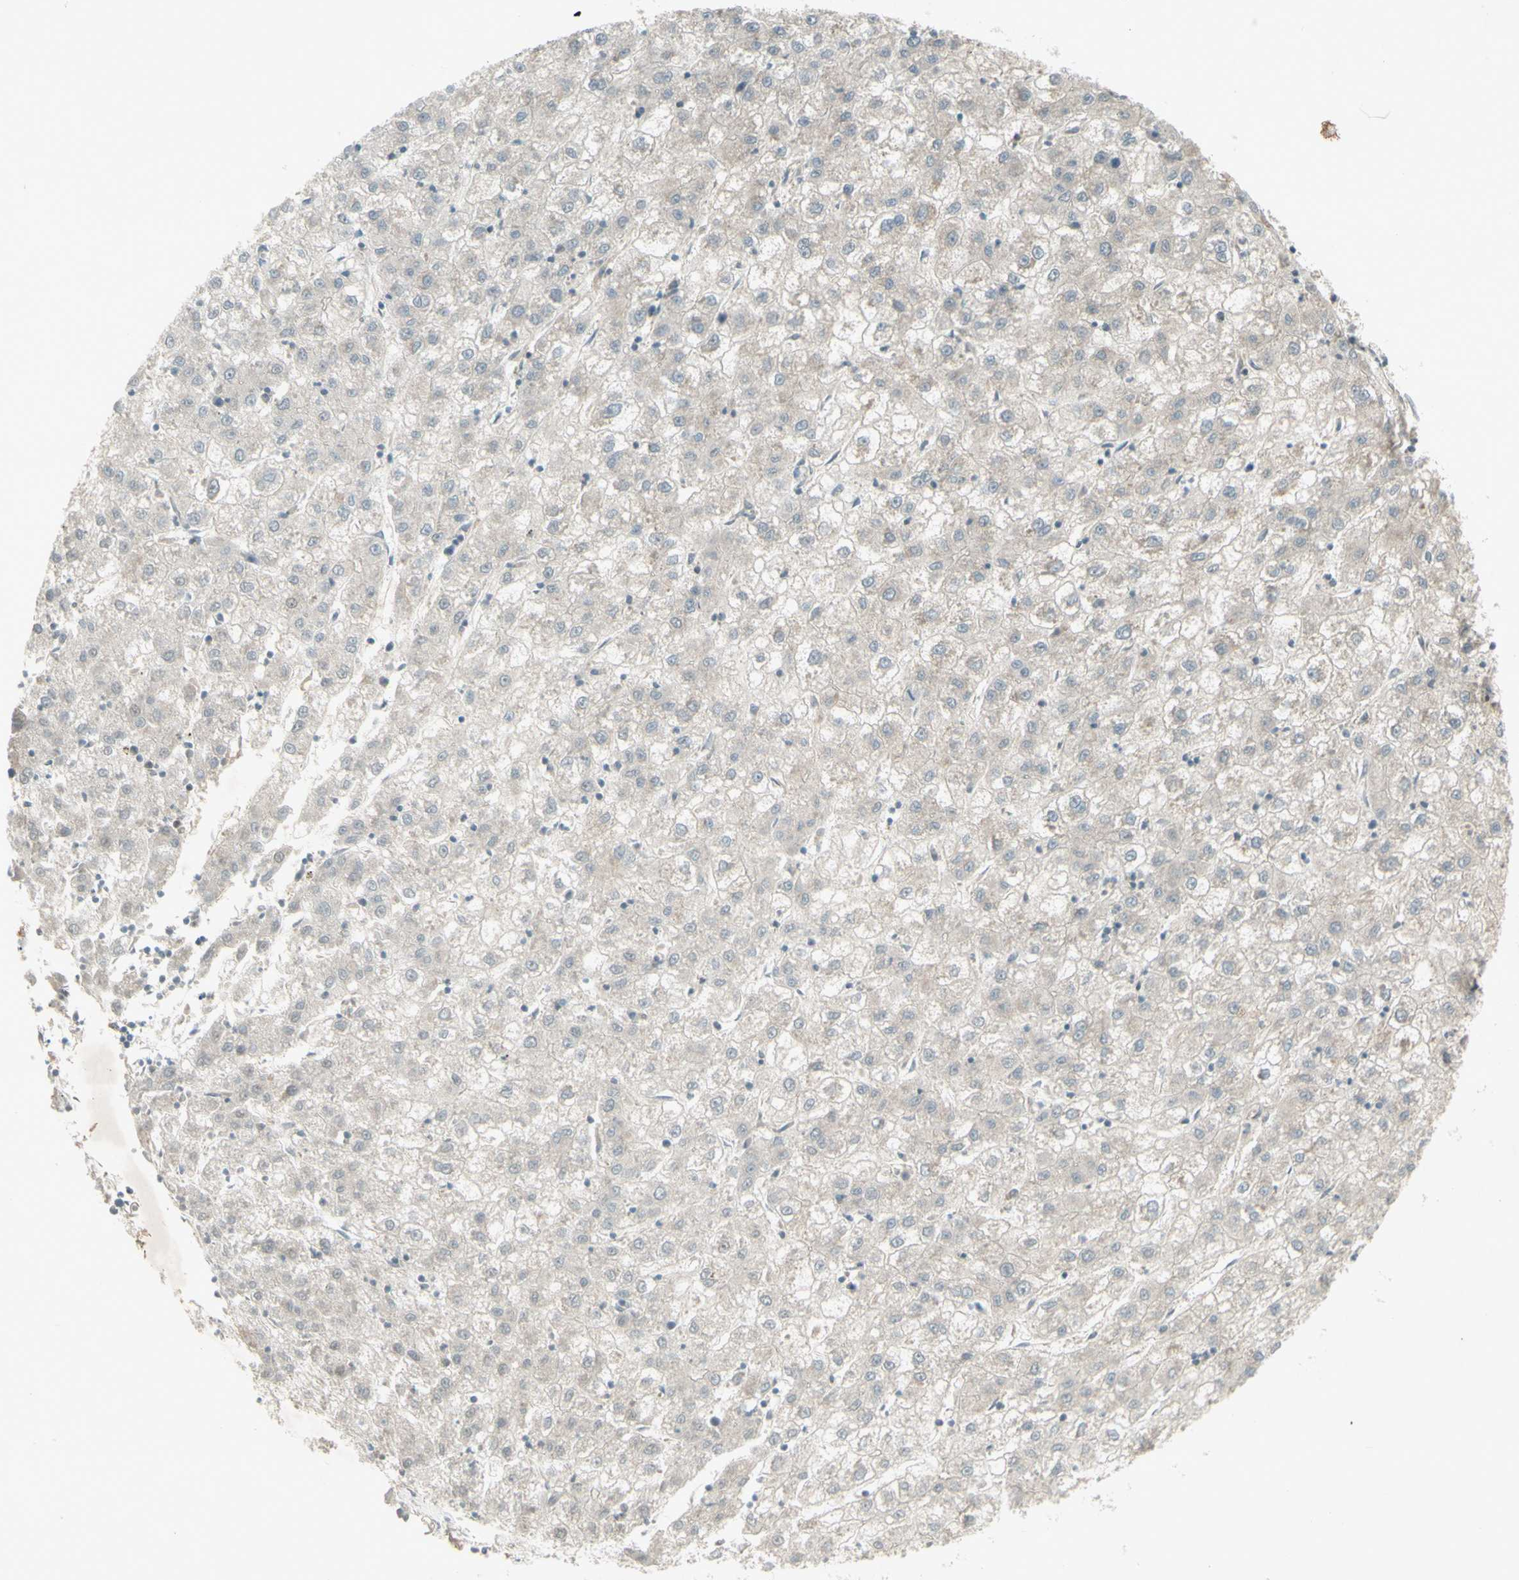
{"staining": {"intensity": "negative", "quantity": "none", "location": "none"}, "tissue": "liver cancer", "cell_type": "Tumor cells", "image_type": "cancer", "snomed": [{"axis": "morphology", "description": "Carcinoma, Hepatocellular, NOS"}, {"axis": "topography", "description": "Liver"}], "caption": "Tumor cells show no significant positivity in hepatocellular carcinoma (liver). (Stains: DAB IHC with hematoxylin counter stain, Microscopy: brightfield microscopy at high magnification).", "gene": "MSH6", "patient": {"sex": "male", "age": 72}}